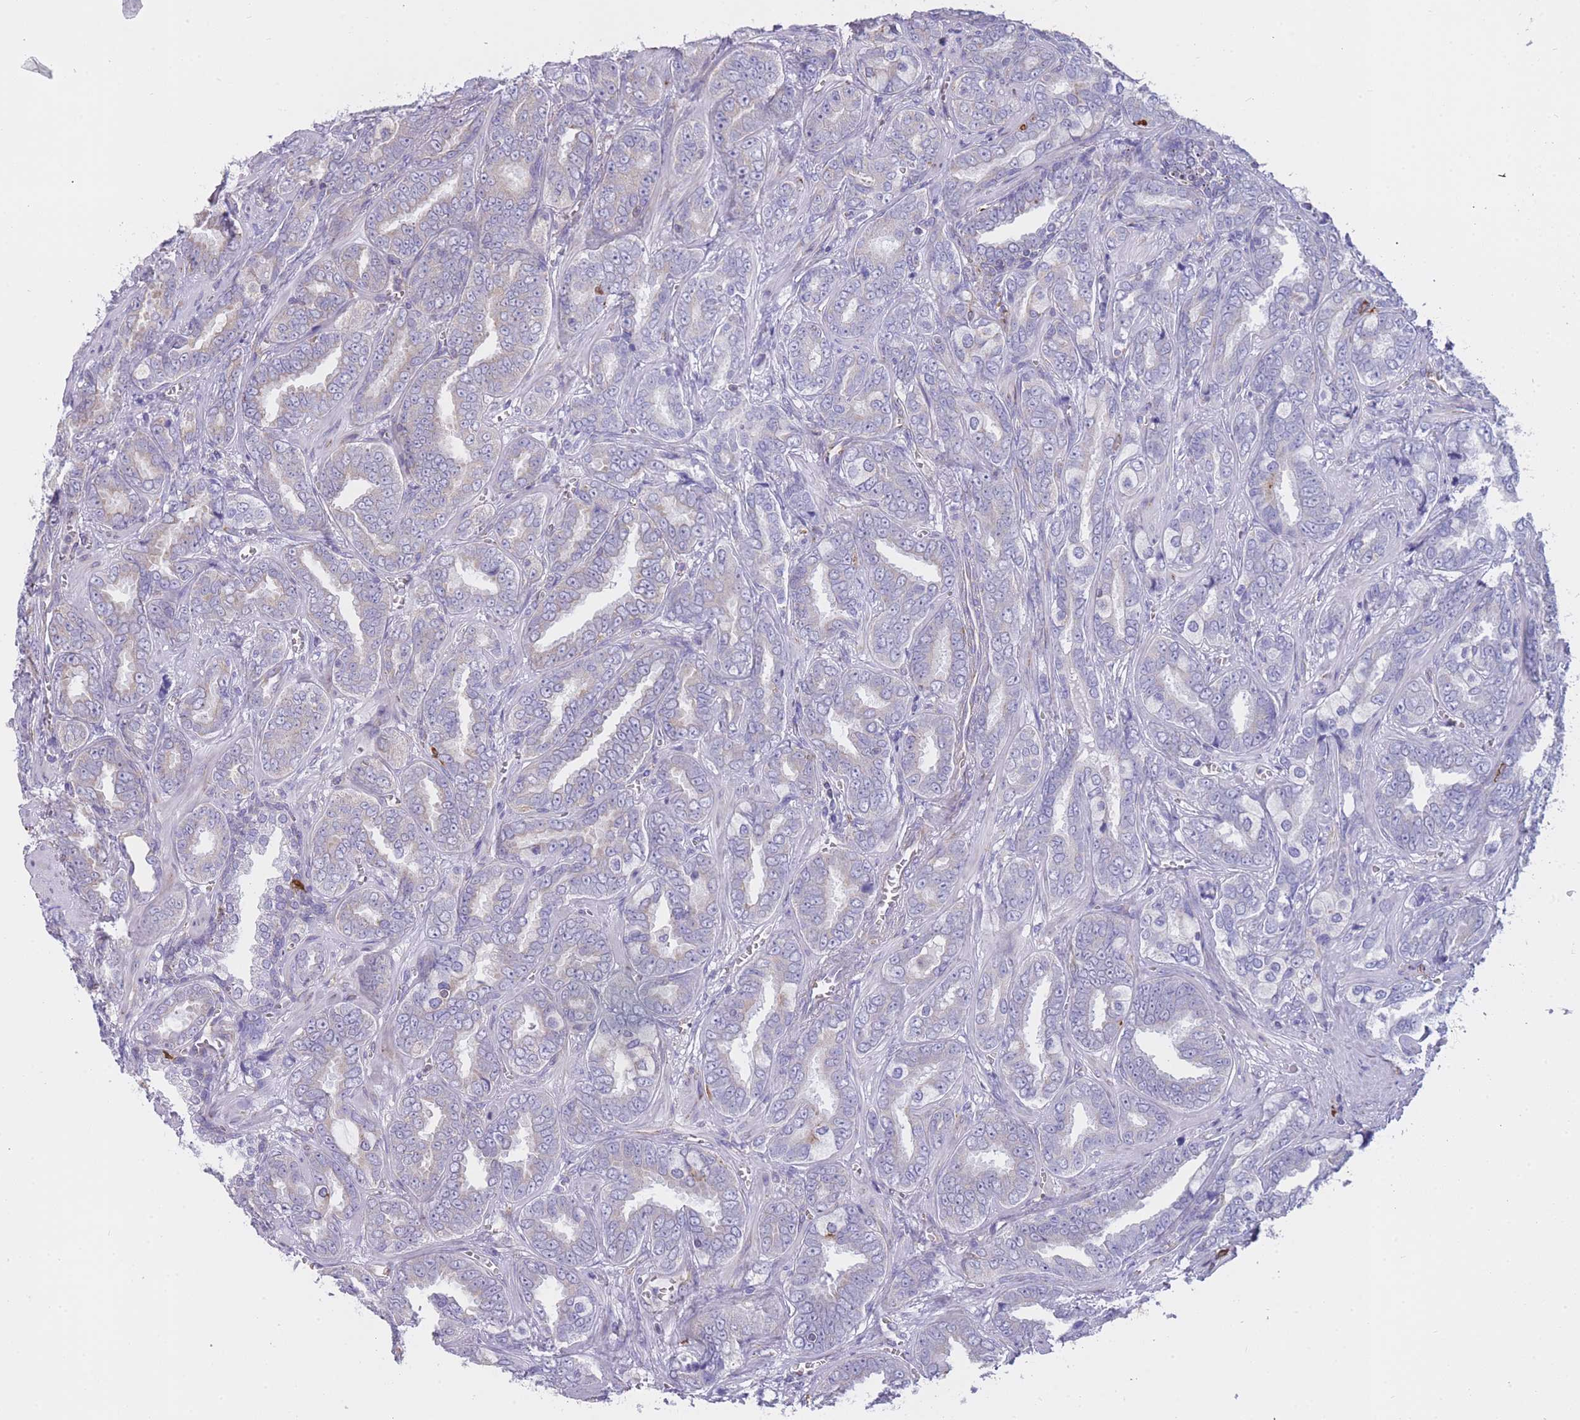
{"staining": {"intensity": "negative", "quantity": "none", "location": "none"}, "tissue": "prostate cancer", "cell_type": "Tumor cells", "image_type": "cancer", "snomed": [{"axis": "morphology", "description": "Adenocarcinoma, High grade"}, {"axis": "topography", "description": "Prostate"}], "caption": "The photomicrograph demonstrates no significant staining in tumor cells of prostate cancer.", "gene": "ZNF662", "patient": {"sex": "male", "age": 67}}